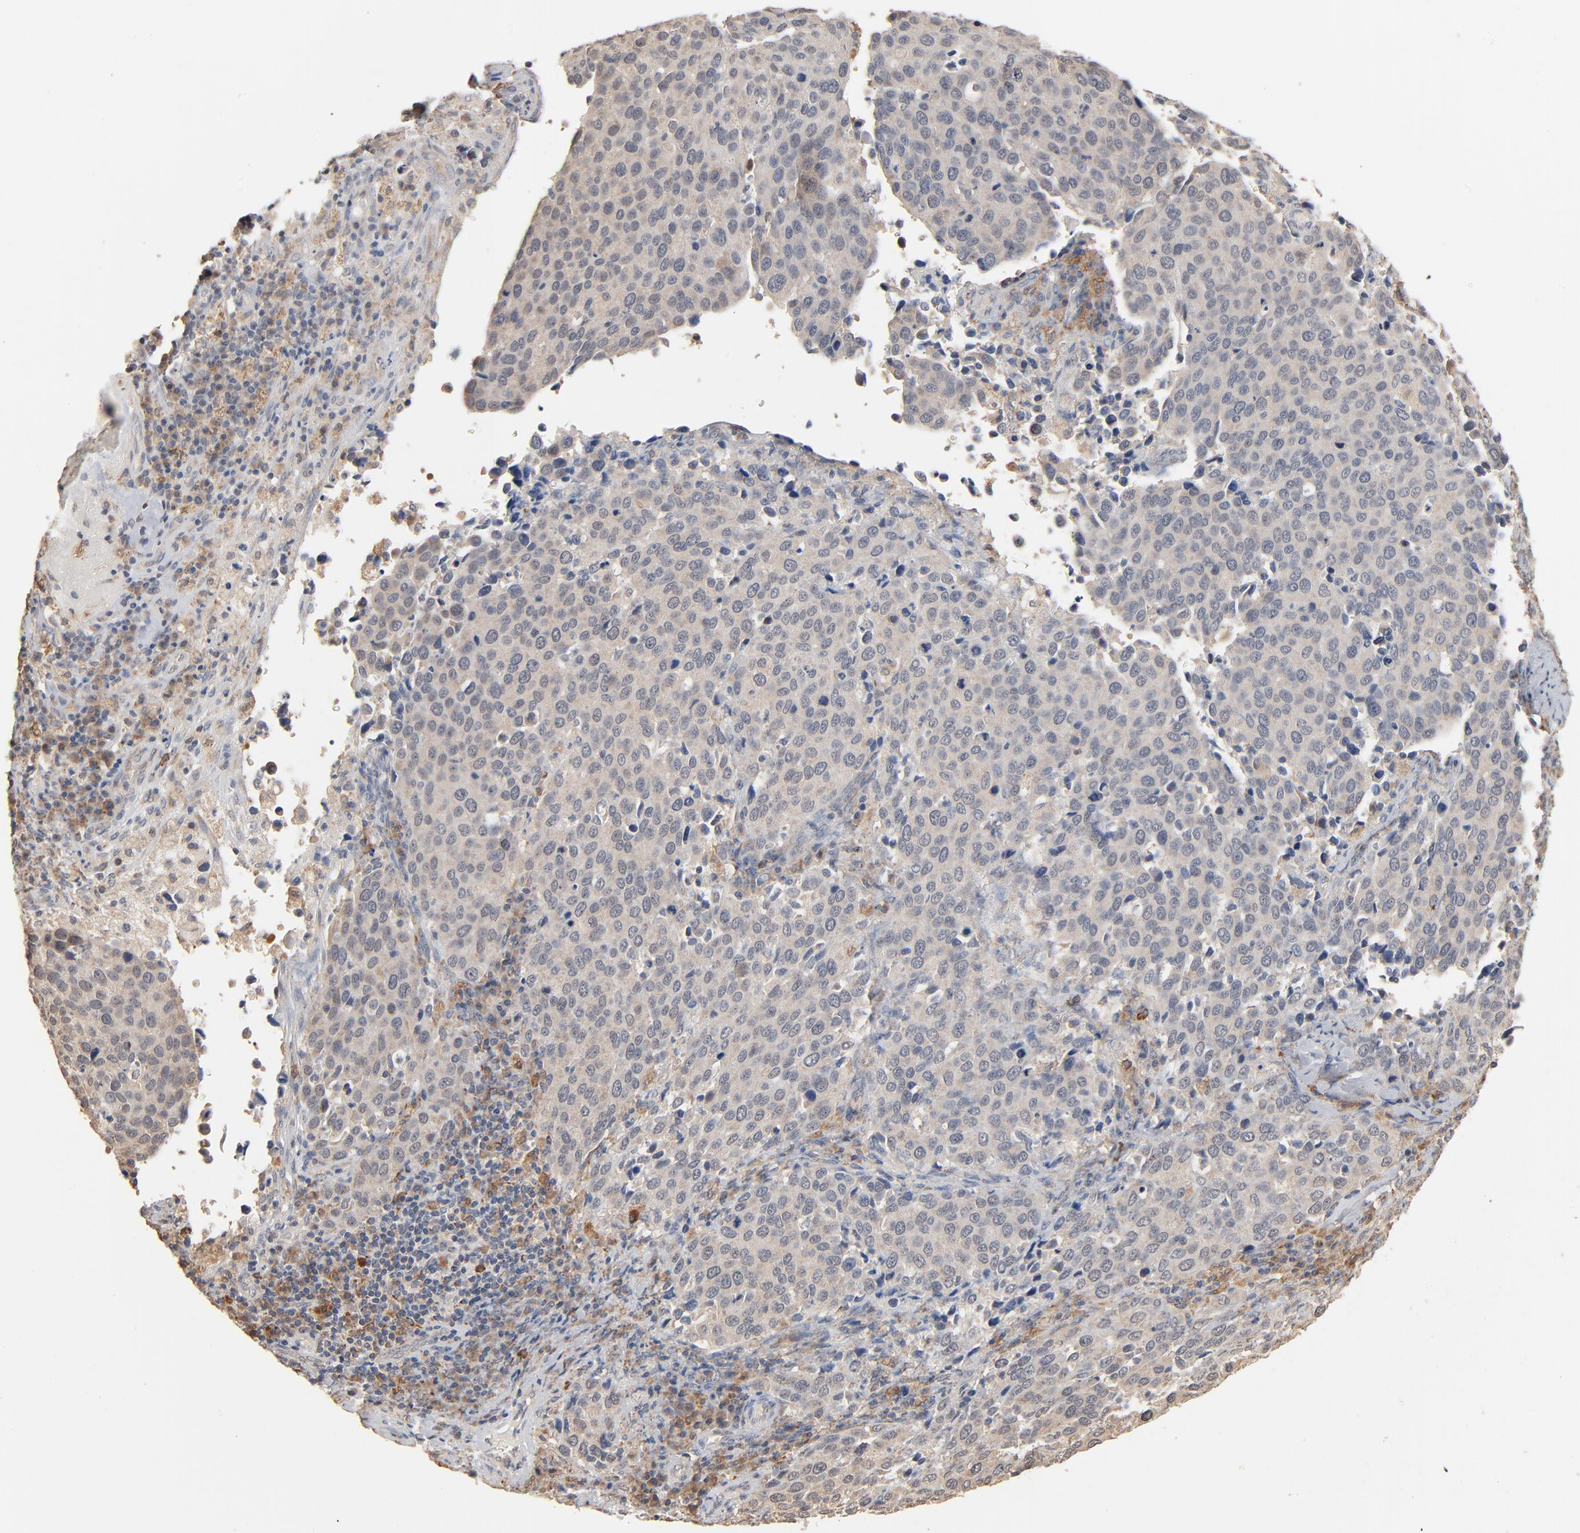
{"staining": {"intensity": "negative", "quantity": "none", "location": "none"}, "tissue": "cervical cancer", "cell_type": "Tumor cells", "image_type": "cancer", "snomed": [{"axis": "morphology", "description": "Squamous cell carcinoma, NOS"}, {"axis": "topography", "description": "Cervix"}], "caption": "The immunohistochemistry (IHC) image has no significant positivity in tumor cells of cervical squamous cell carcinoma tissue.", "gene": "ZDHHC8", "patient": {"sex": "female", "age": 54}}